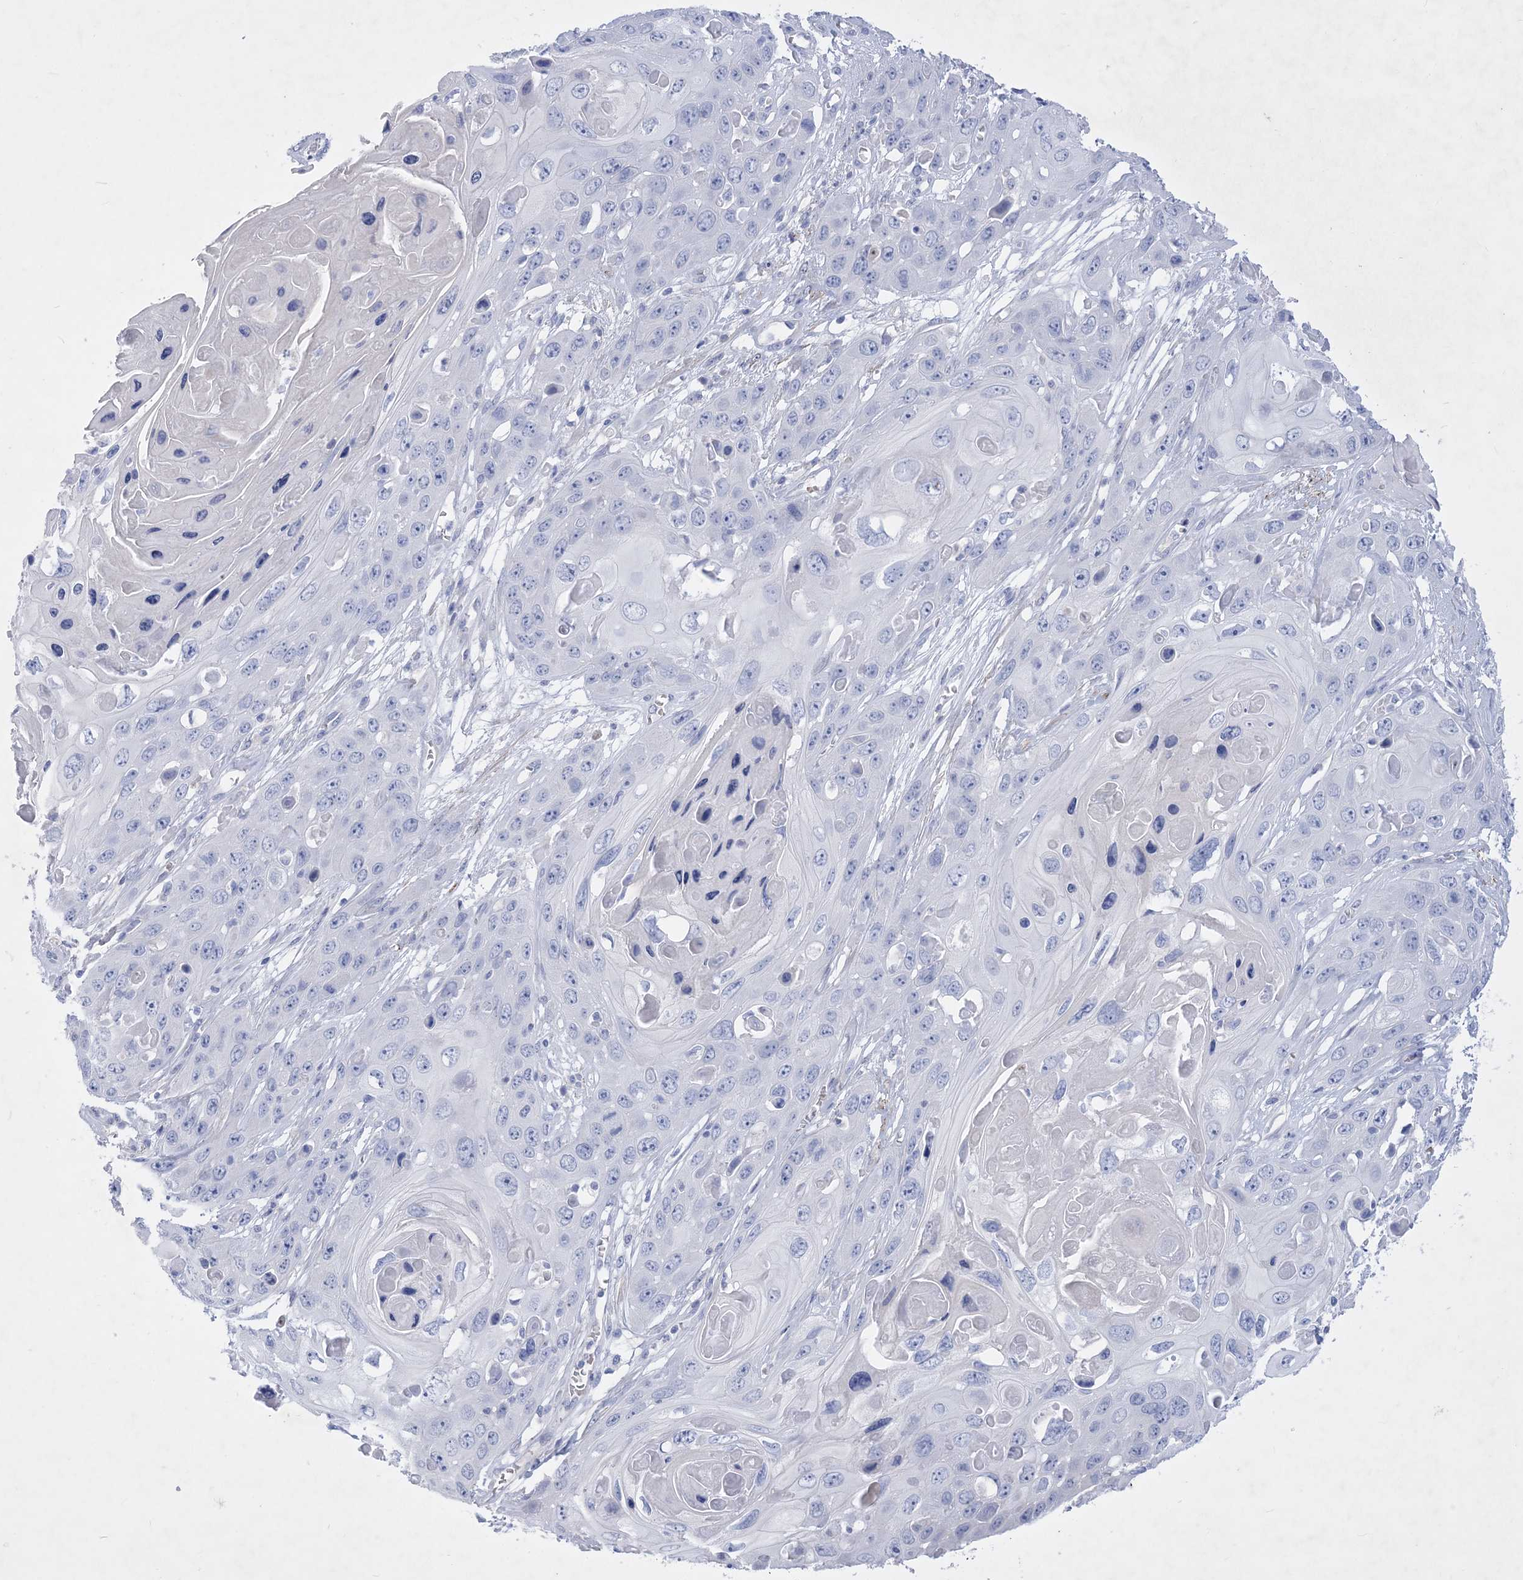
{"staining": {"intensity": "negative", "quantity": "none", "location": "none"}, "tissue": "skin cancer", "cell_type": "Tumor cells", "image_type": "cancer", "snomed": [{"axis": "morphology", "description": "Squamous cell carcinoma, NOS"}, {"axis": "topography", "description": "Skin"}], "caption": "DAB immunohistochemical staining of human skin squamous cell carcinoma reveals no significant expression in tumor cells.", "gene": "WDR74", "patient": {"sex": "male", "age": 55}}